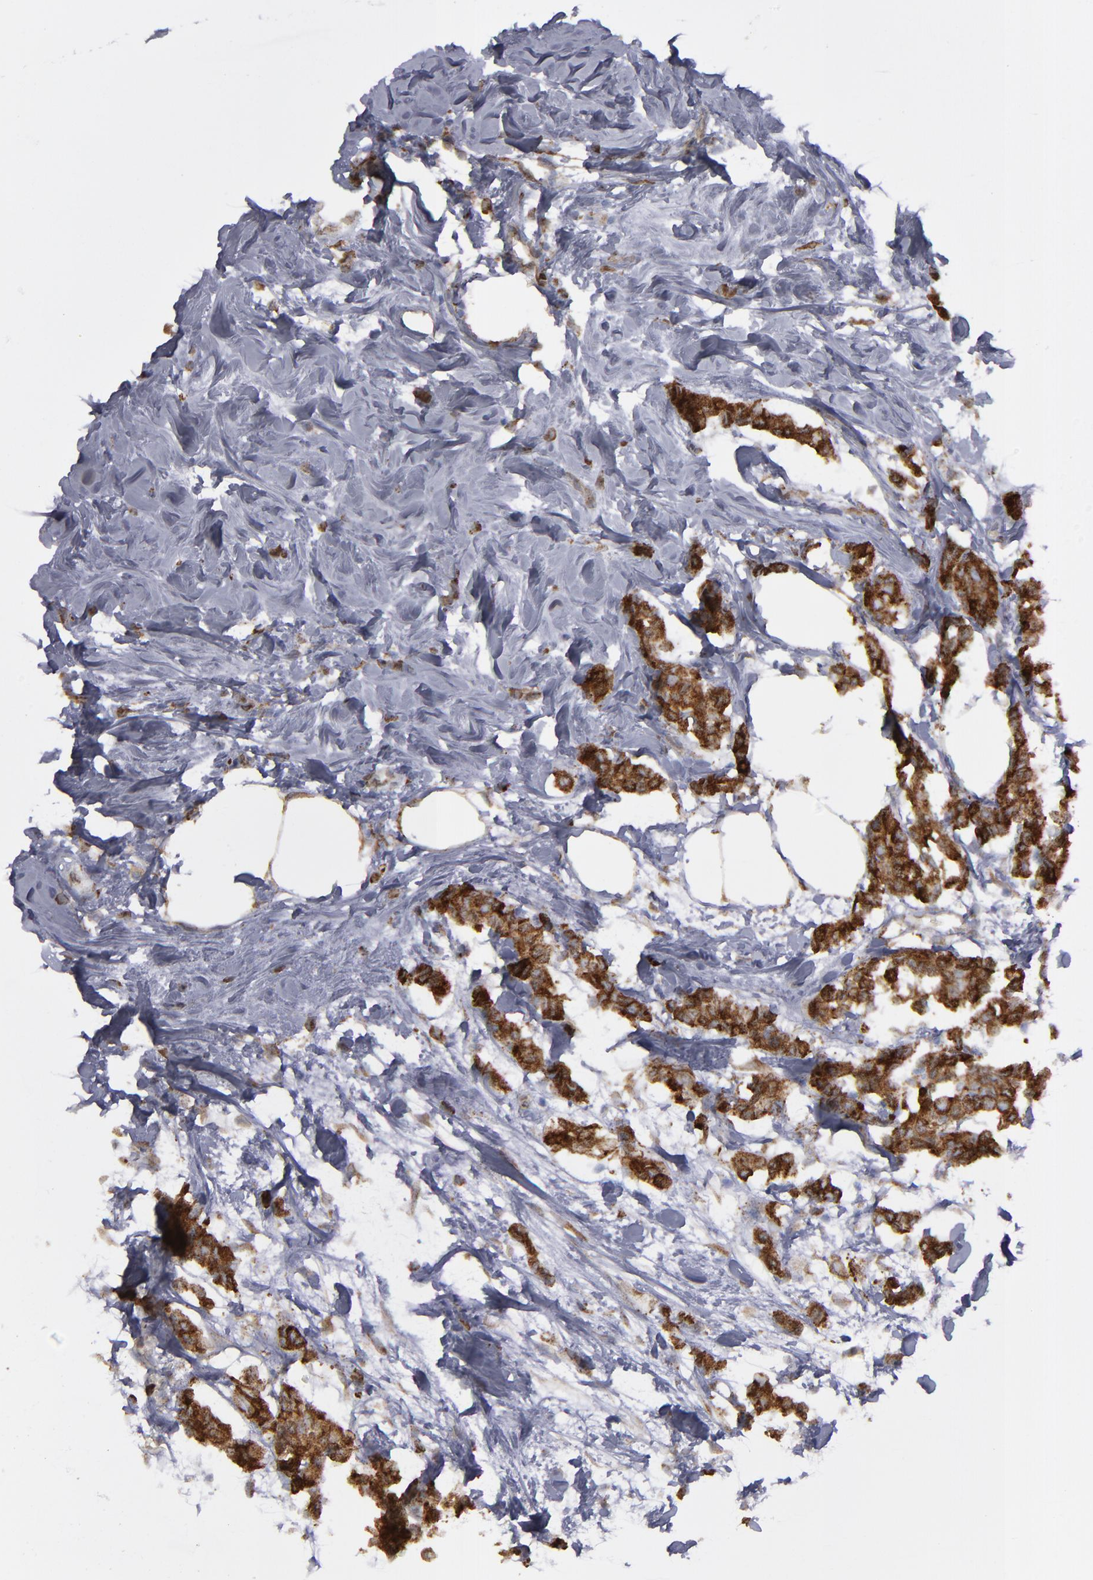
{"staining": {"intensity": "strong", "quantity": ">75%", "location": "cytoplasmic/membranous"}, "tissue": "breast cancer", "cell_type": "Tumor cells", "image_type": "cancer", "snomed": [{"axis": "morphology", "description": "Duct carcinoma"}, {"axis": "topography", "description": "Breast"}], "caption": "Immunohistochemical staining of breast infiltrating ductal carcinoma demonstrates high levels of strong cytoplasmic/membranous expression in about >75% of tumor cells.", "gene": "ERLIN2", "patient": {"sex": "female", "age": 84}}